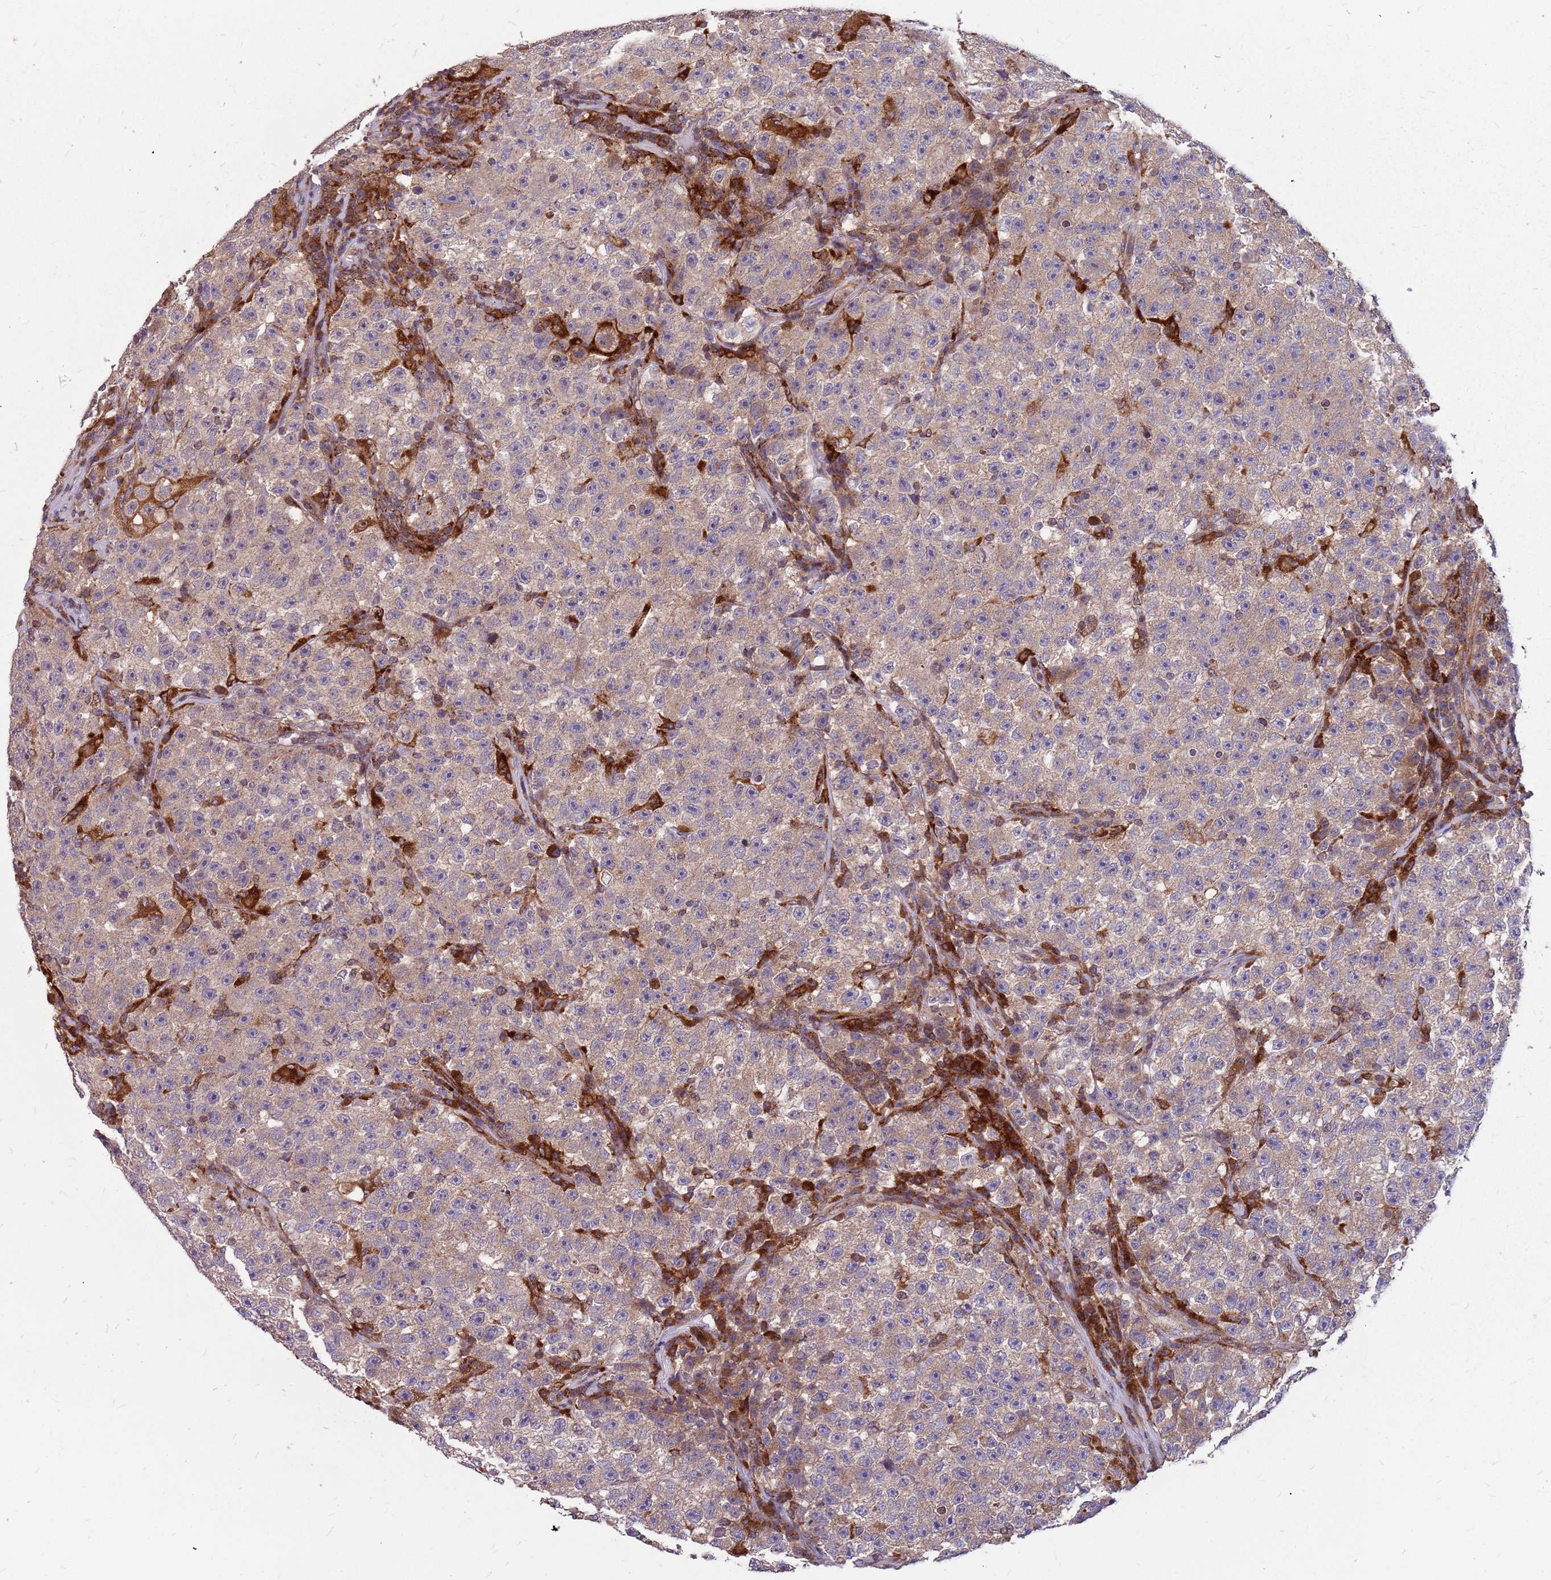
{"staining": {"intensity": "weak", "quantity": "25%-75%", "location": "cytoplasmic/membranous"}, "tissue": "testis cancer", "cell_type": "Tumor cells", "image_type": "cancer", "snomed": [{"axis": "morphology", "description": "Seminoma, NOS"}, {"axis": "topography", "description": "Testis"}], "caption": "This is a photomicrograph of immunohistochemistry (IHC) staining of seminoma (testis), which shows weak staining in the cytoplasmic/membranous of tumor cells.", "gene": "NME4", "patient": {"sex": "male", "age": 22}}